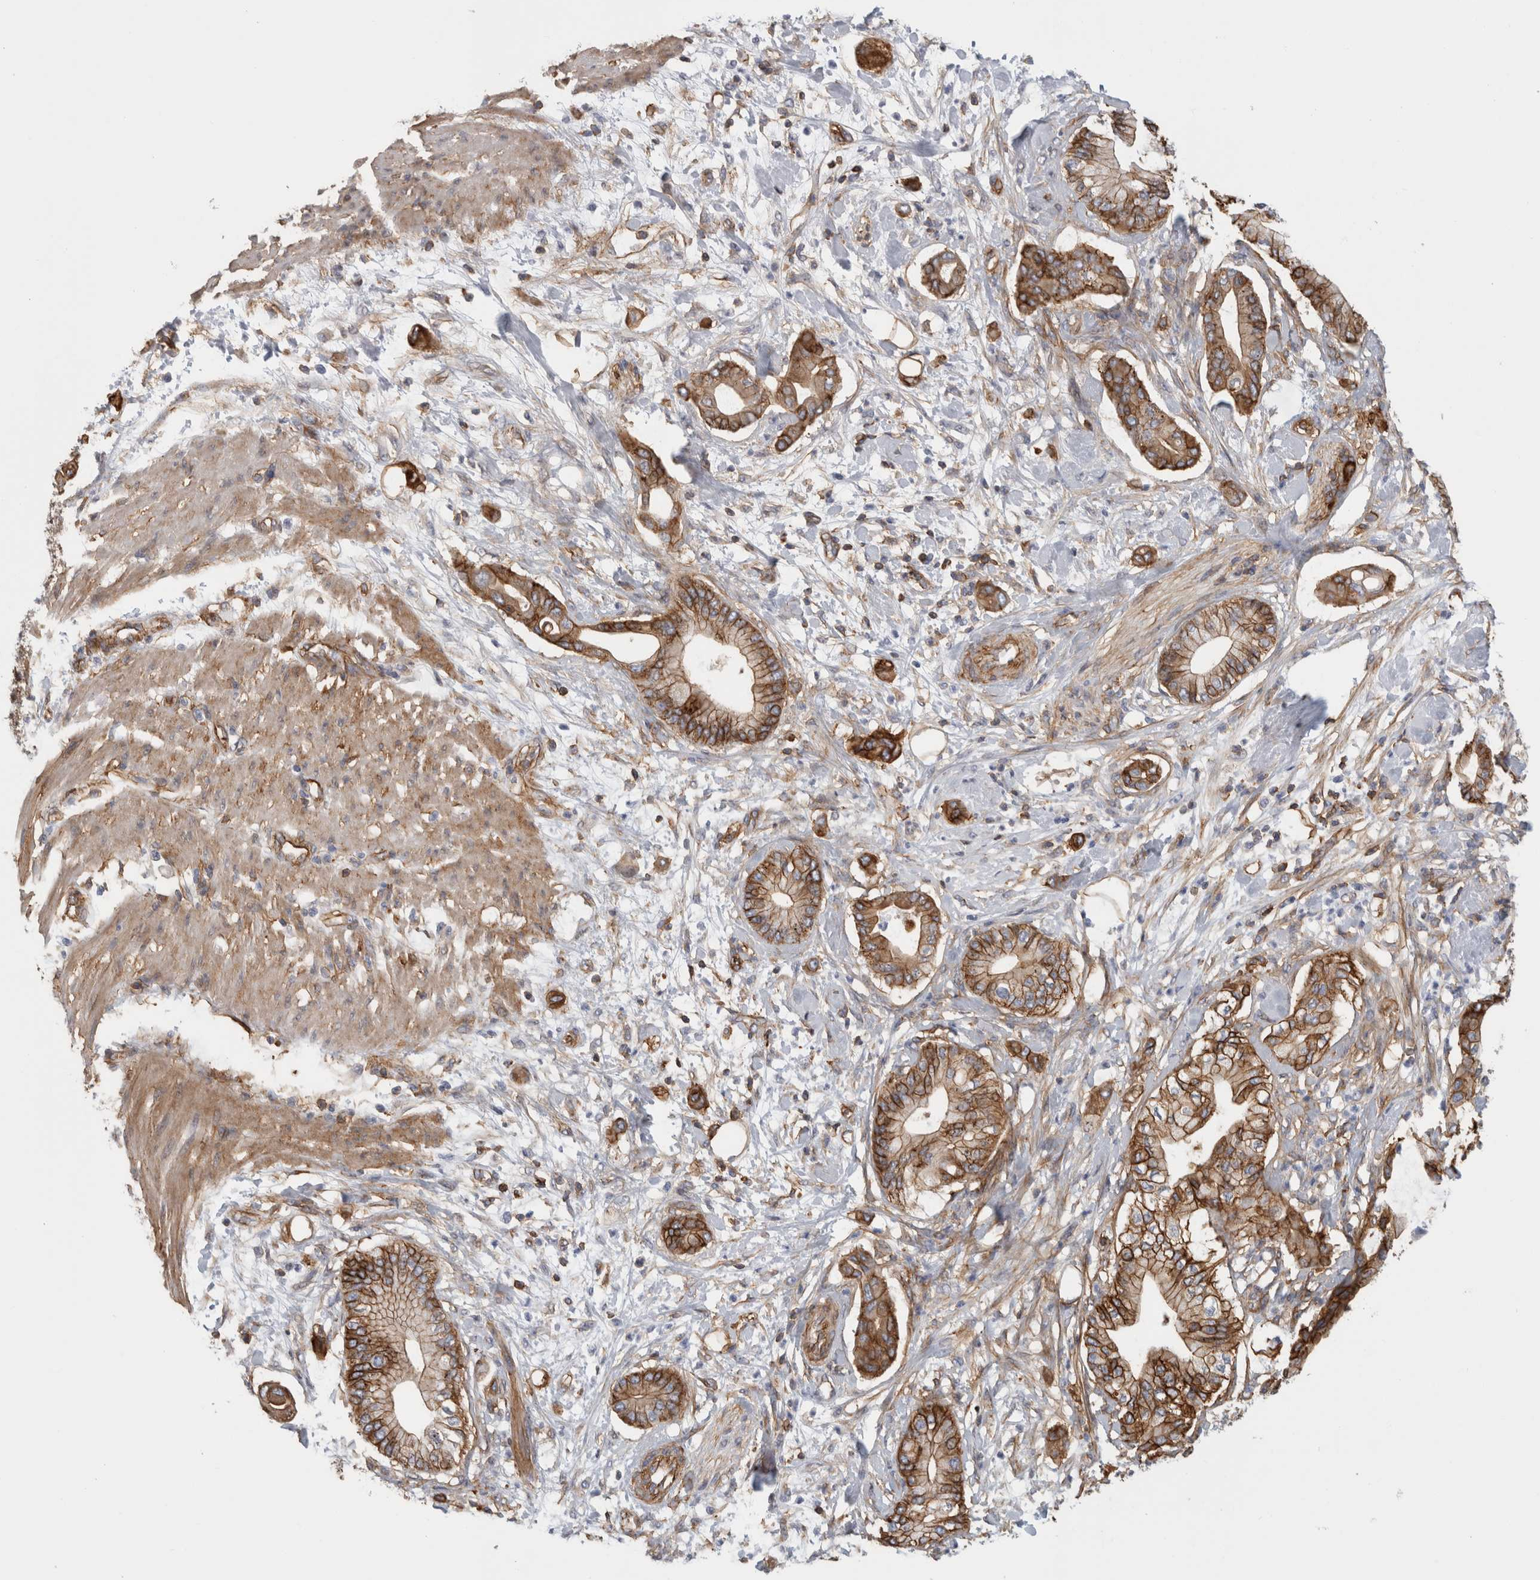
{"staining": {"intensity": "strong", "quantity": ">75%", "location": "cytoplasmic/membranous"}, "tissue": "pancreatic cancer", "cell_type": "Tumor cells", "image_type": "cancer", "snomed": [{"axis": "morphology", "description": "Adenocarcinoma, NOS"}, {"axis": "morphology", "description": "Adenocarcinoma, metastatic, NOS"}, {"axis": "topography", "description": "Lymph node"}, {"axis": "topography", "description": "Pancreas"}, {"axis": "topography", "description": "Duodenum"}], "caption": "Pancreatic cancer (adenocarcinoma) stained with a protein marker demonstrates strong staining in tumor cells.", "gene": "AHNAK", "patient": {"sex": "female", "age": 64}}